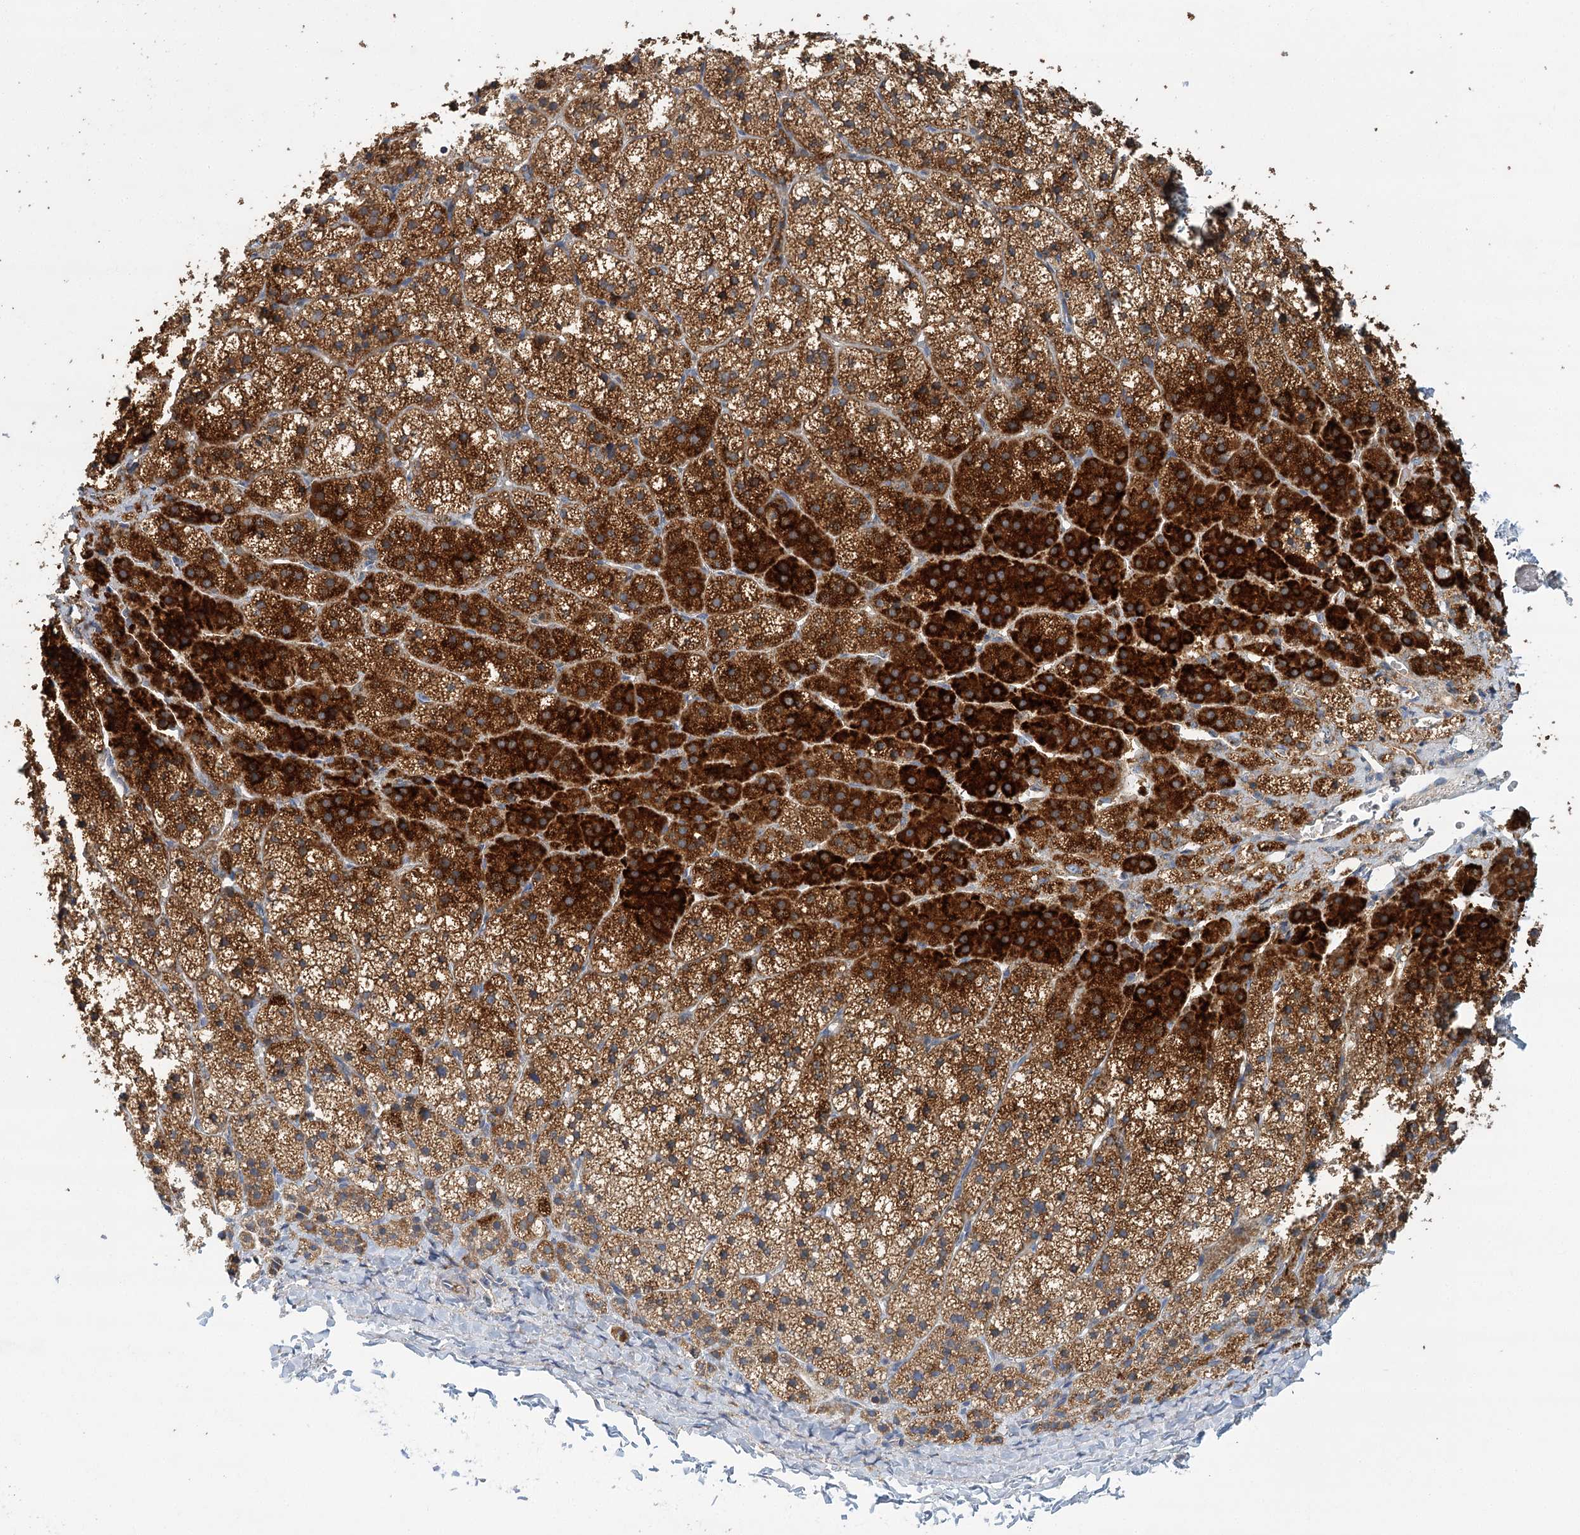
{"staining": {"intensity": "strong", "quantity": "25%-75%", "location": "cytoplasmic/membranous"}, "tissue": "adrenal gland", "cell_type": "Glandular cells", "image_type": "normal", "snomed": [{"axis": "morphology", "description": "Normal tissue, NOS"}, {"axis": "topography", "description": "Adrenal gland"}], "caption": "IHC histopathology image of unremarkable adrenal gland: human adrenal gland stained using immunohistochemistry (IHC) demonstrates high levels of strong protein expression localized specifically in the cytoplasmic/membranous of glandular cells, appearing as a cytoplasmic/membranous brown color.", "gene": "LSS", "patient": {"sex": "female", "age": 44}}